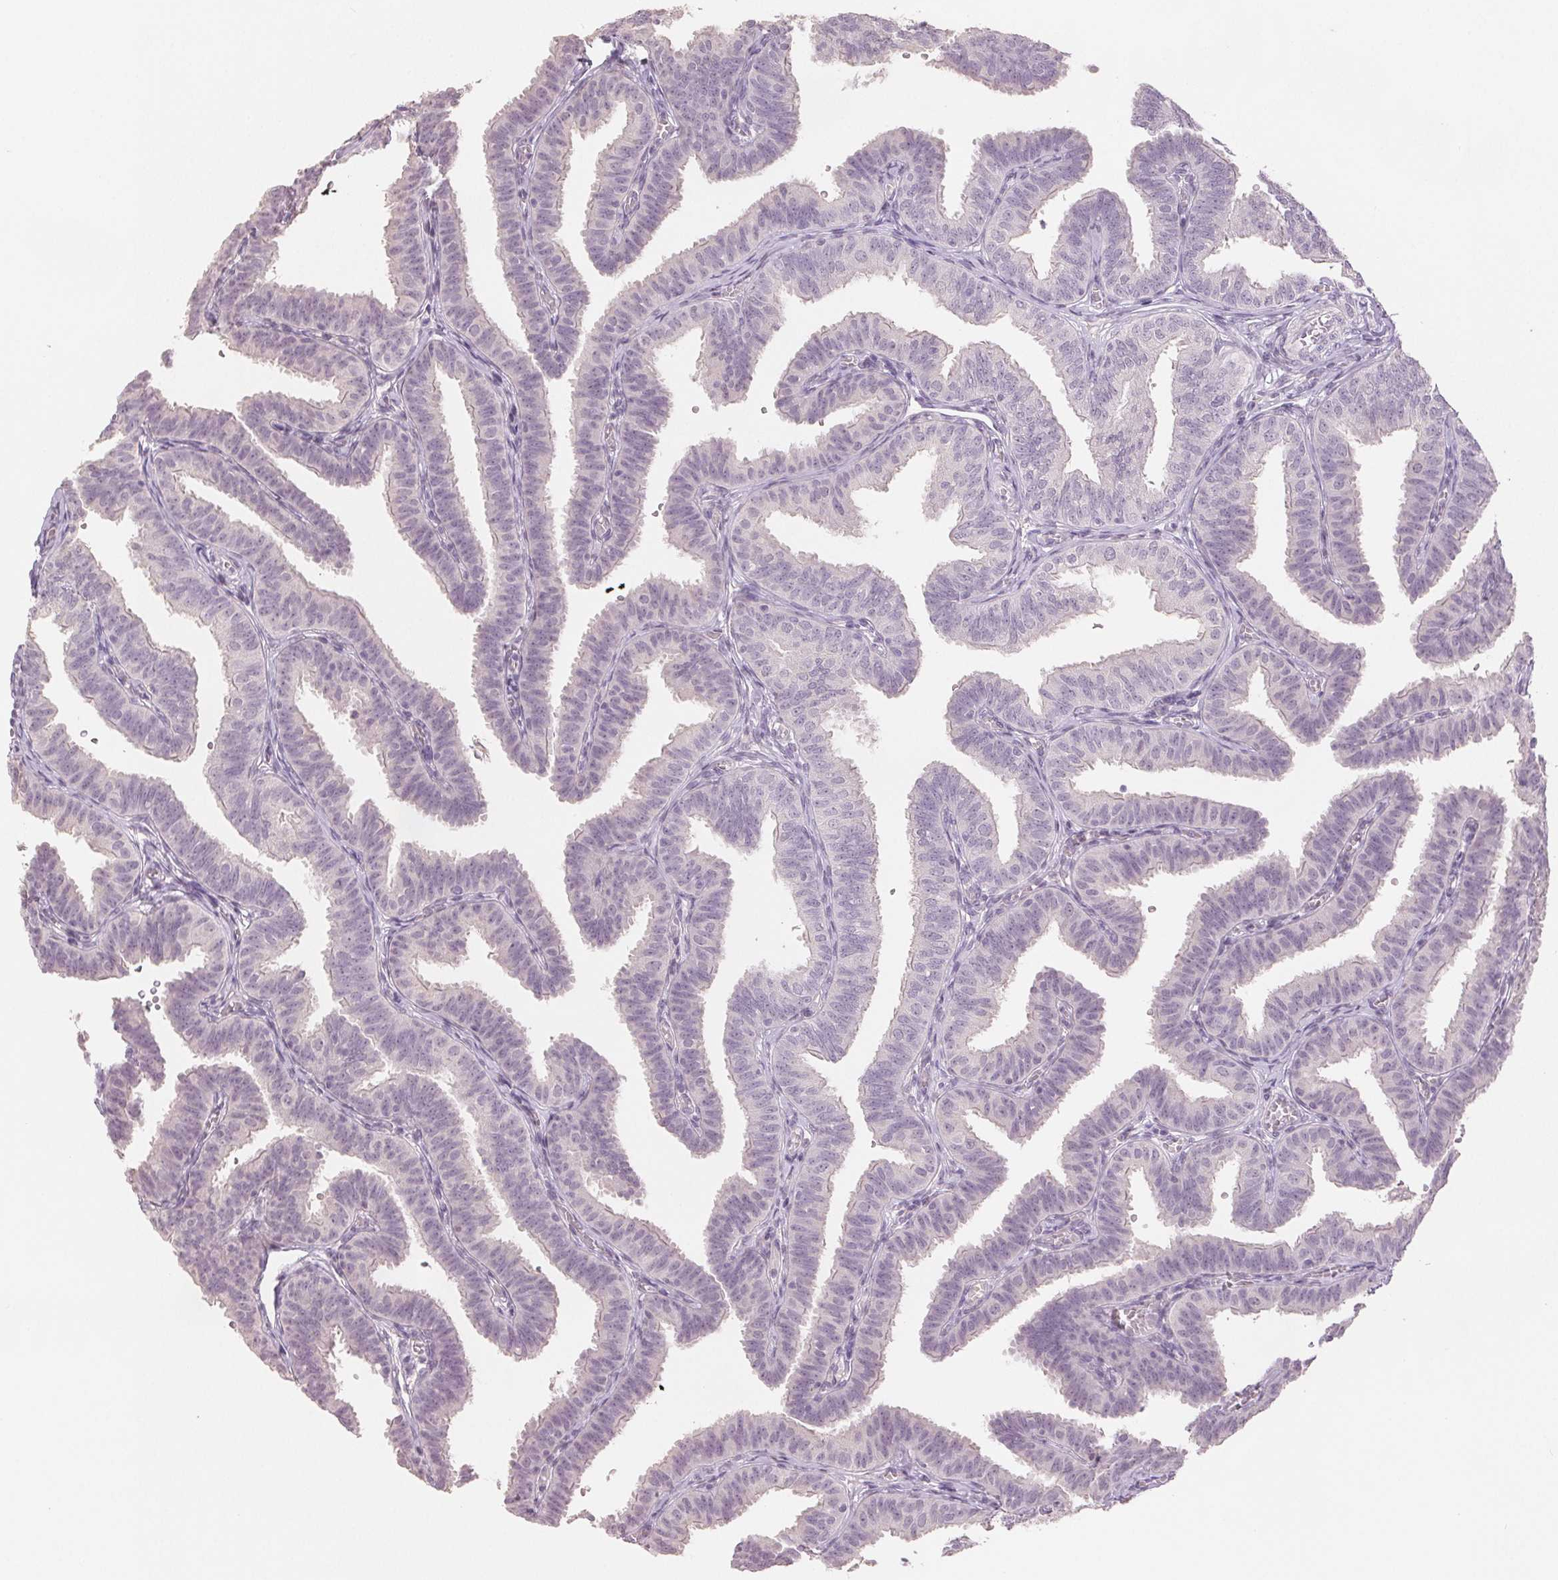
{"staining": {"intensity": "negative", "quantity": "none", "location": "none"}, "tissue": "fallopian tube", "cell_type": "Glandular cells", "image_type": "normal", "snomed": [{"axis": "morphology", "description": "Normal tissue, NOS"}, {"axis": "topography", "description": "Fallopian tube"}], "caption": "Glandular cells are negative for protein expression in normal human fallopian tube. The staining was performed using DAB (3,3'-diaminobenzidine) to visualize the protein expression in brown, while the nuclei were stained in blue with hematoxylin (Magnification: 20x).", "gene": "SLC27A5", "patient": {"sex": "female", "age": 25}}